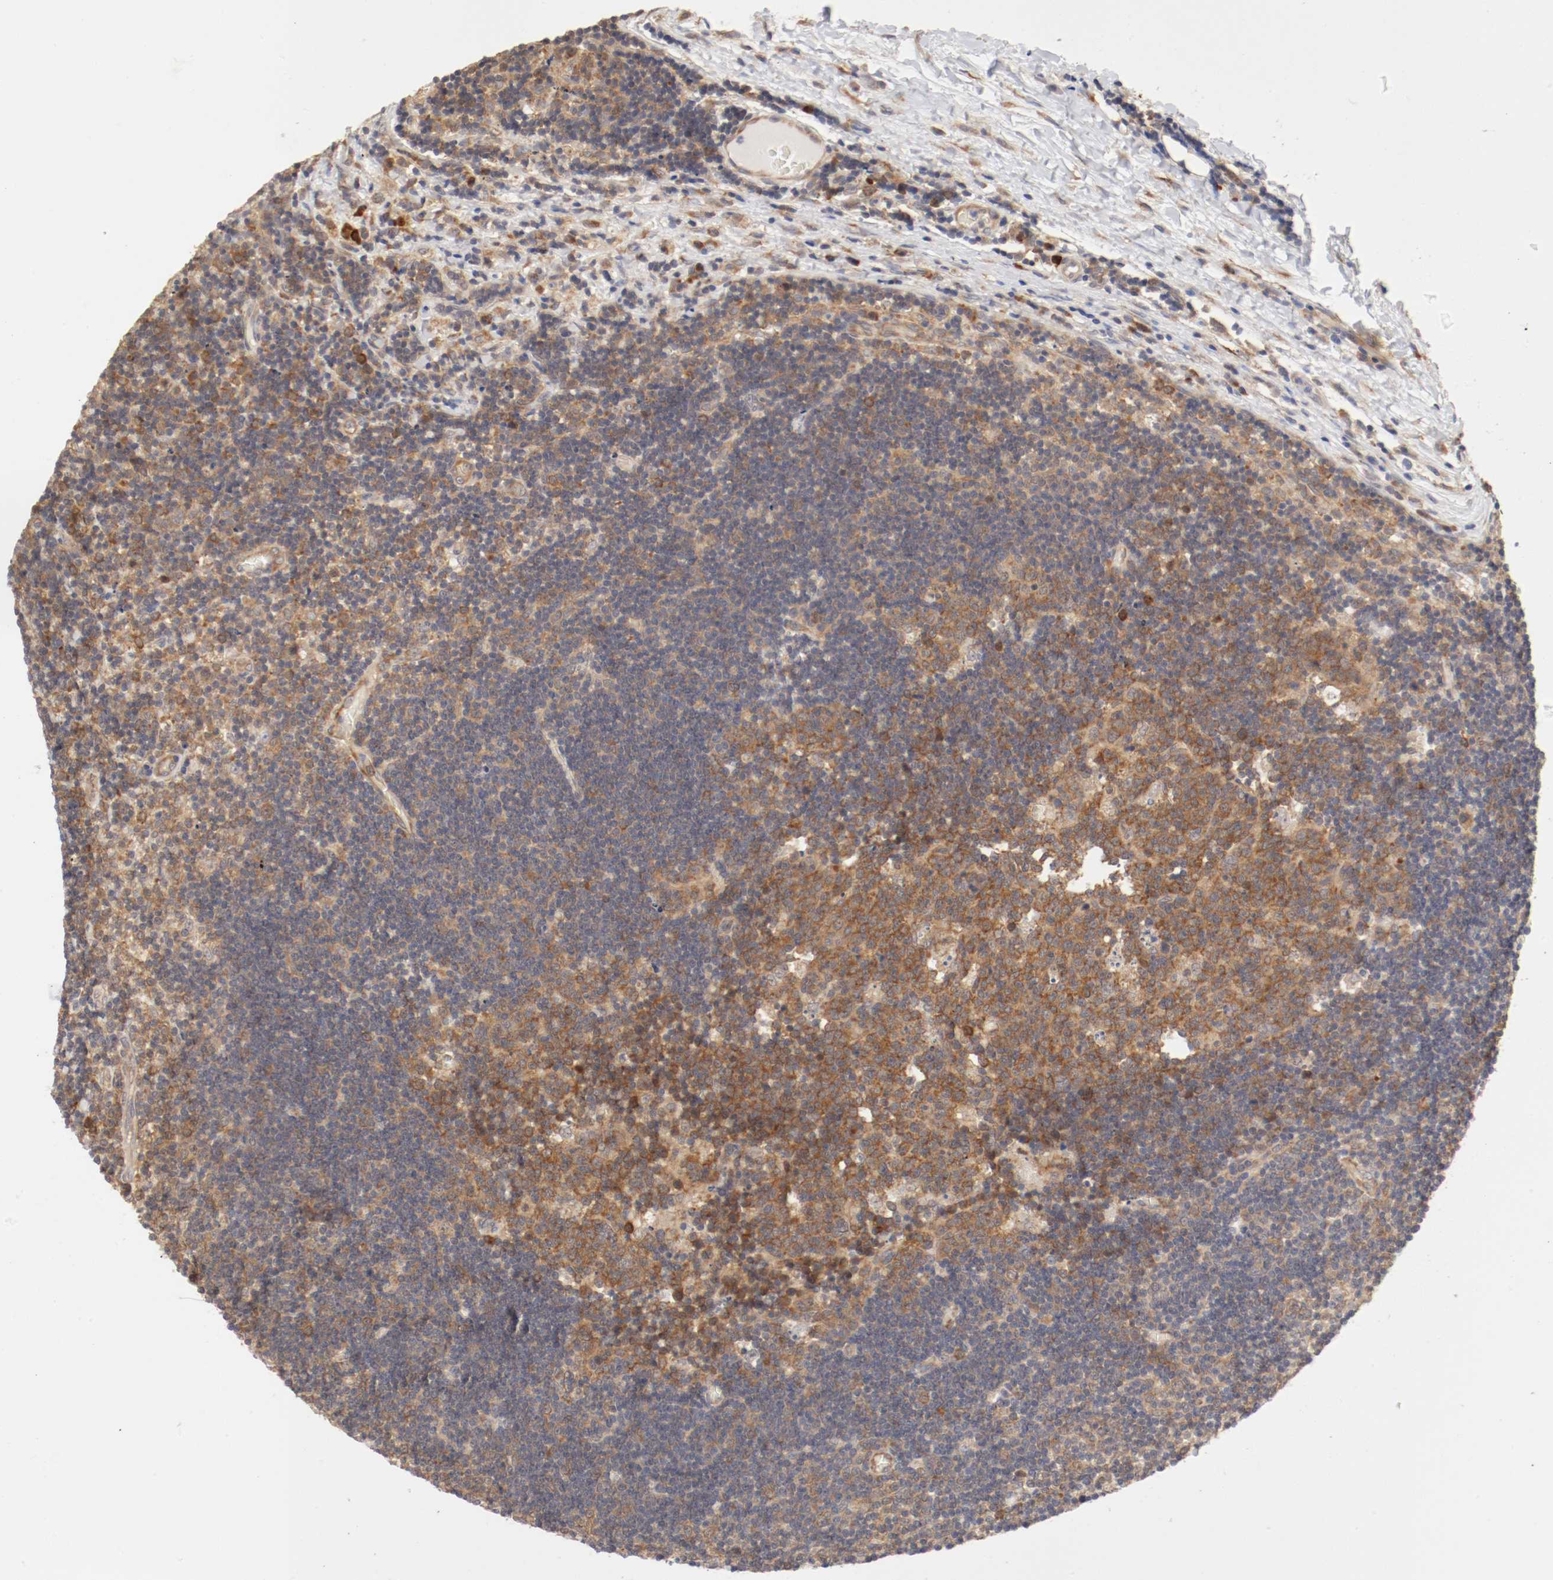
{"staining": {"intensity": "moderate", "quantity": ">75%", "location": "cytoplasmic/membranous"}, "tissue": "lymph node", "cell_type": "Germinal center cells", "image_type": "normal", "snomed": [{"axis": "morphology", "description": "Normal tissue, NOS"}, {"axis": "topography", "description": "Lymph node"}, {"axis": "topography", "description": "Salivary gland"}], "caption": "High-magnification brightfield microscopy of benign lymph node stained with DAB (3,3'-diaminobenzidine) (brown) and counterstained with hematoxylin (blue). germinal center cells exhibit moderate cytoplasmic/membranous expression is identified in about>75% of cells. The protein is shown in brown color, while the nuclei are stained blue.", "gene": "FKBP3", "patient": {"sex": "male", "age": 8}}